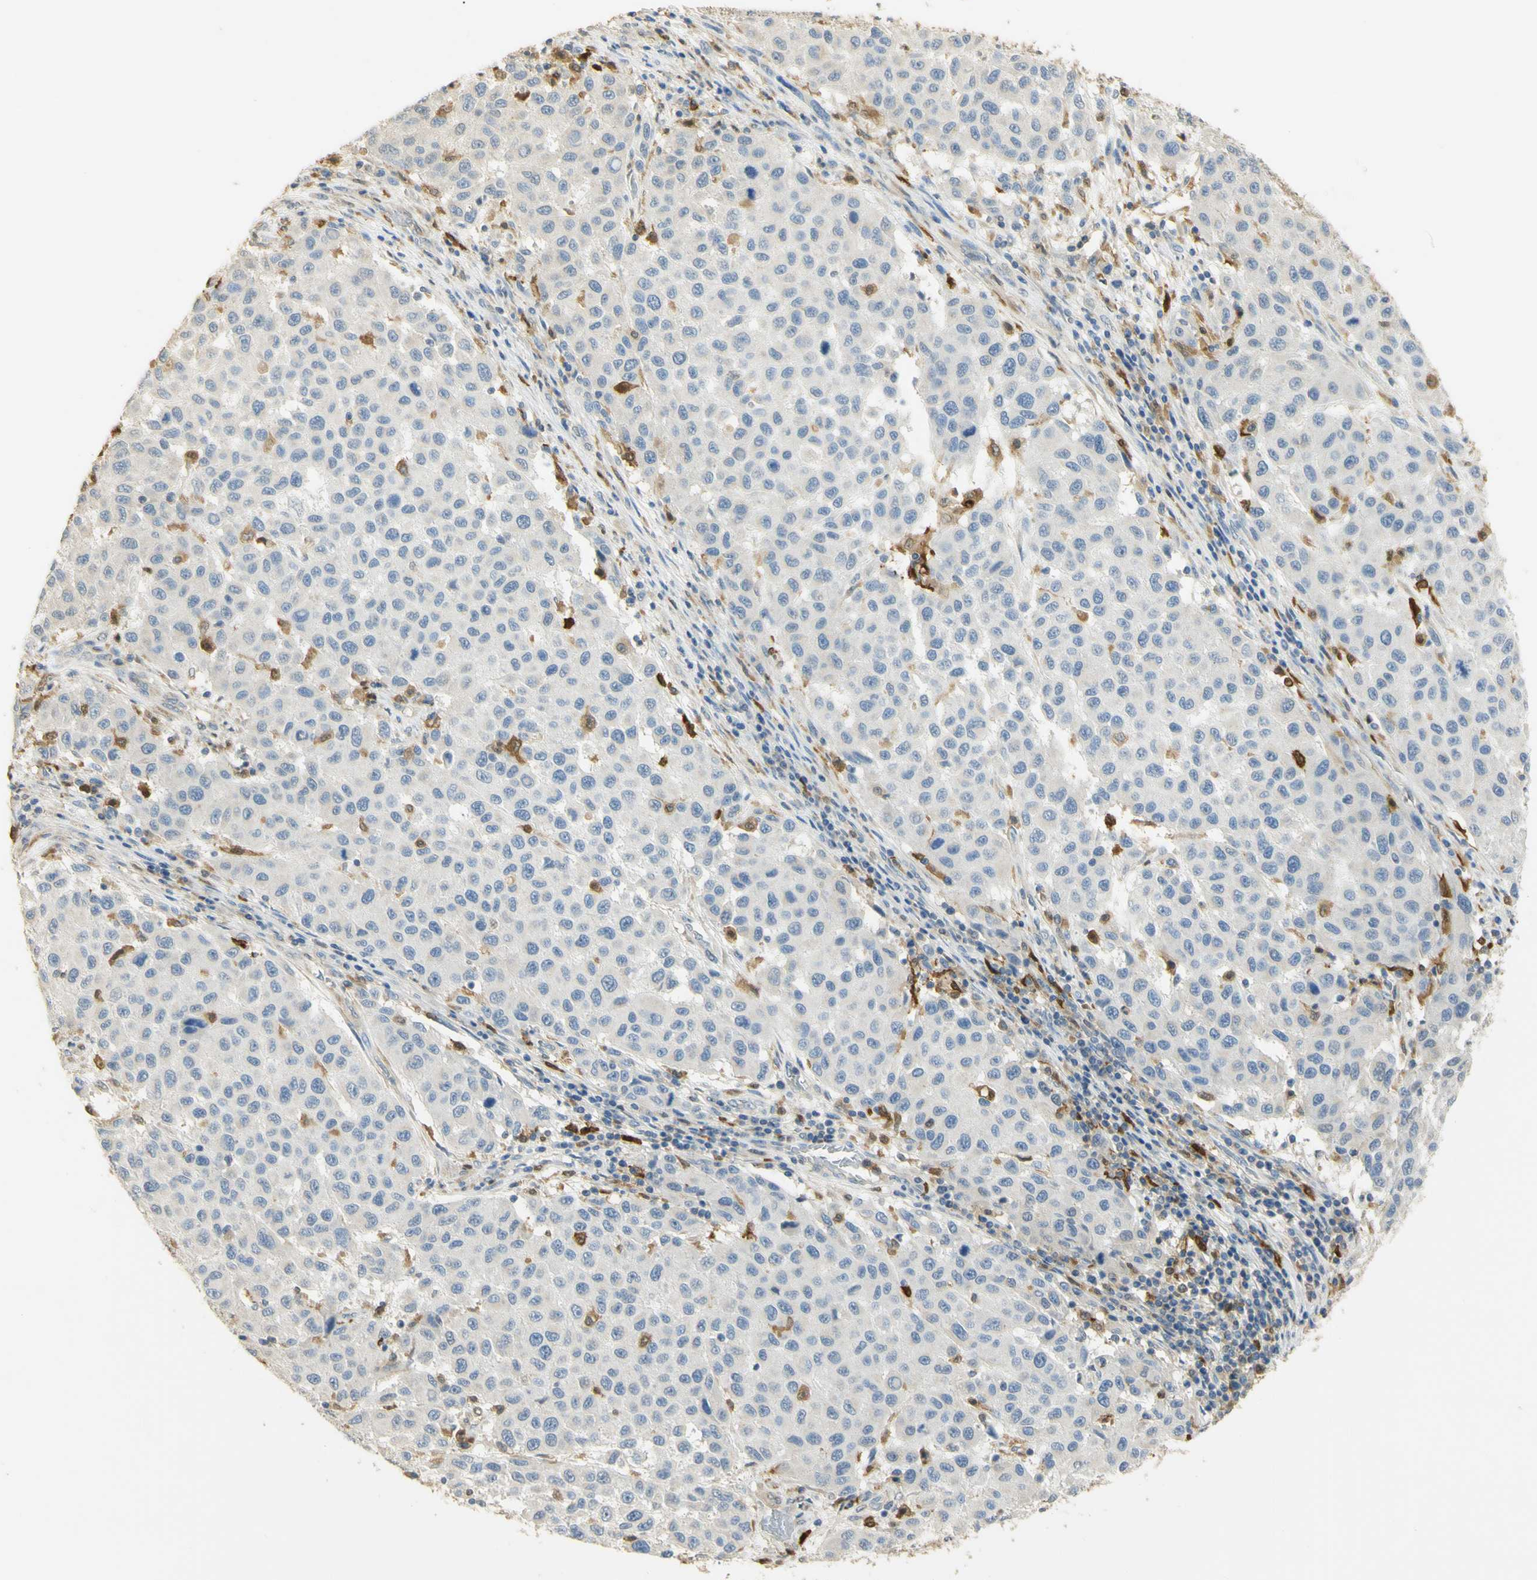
{"staining": {"intensity": "negative", "quantity": "none", "location": "none"}, "tissue": "melanoma", "cell_type": "Tumor cells", "image_type": "cancer", "snomed": [{"axis": "morphology", "description": "Malignant melanoma, Metastatic site"}, {"axis": "topography", "description": "Lymph node"}], "caption": "Melanoma stained for a protein using IHC exhibits no positivity tumor cells.", "gene": "PAK1", "patient": {"sex": "male", "age": 61}}